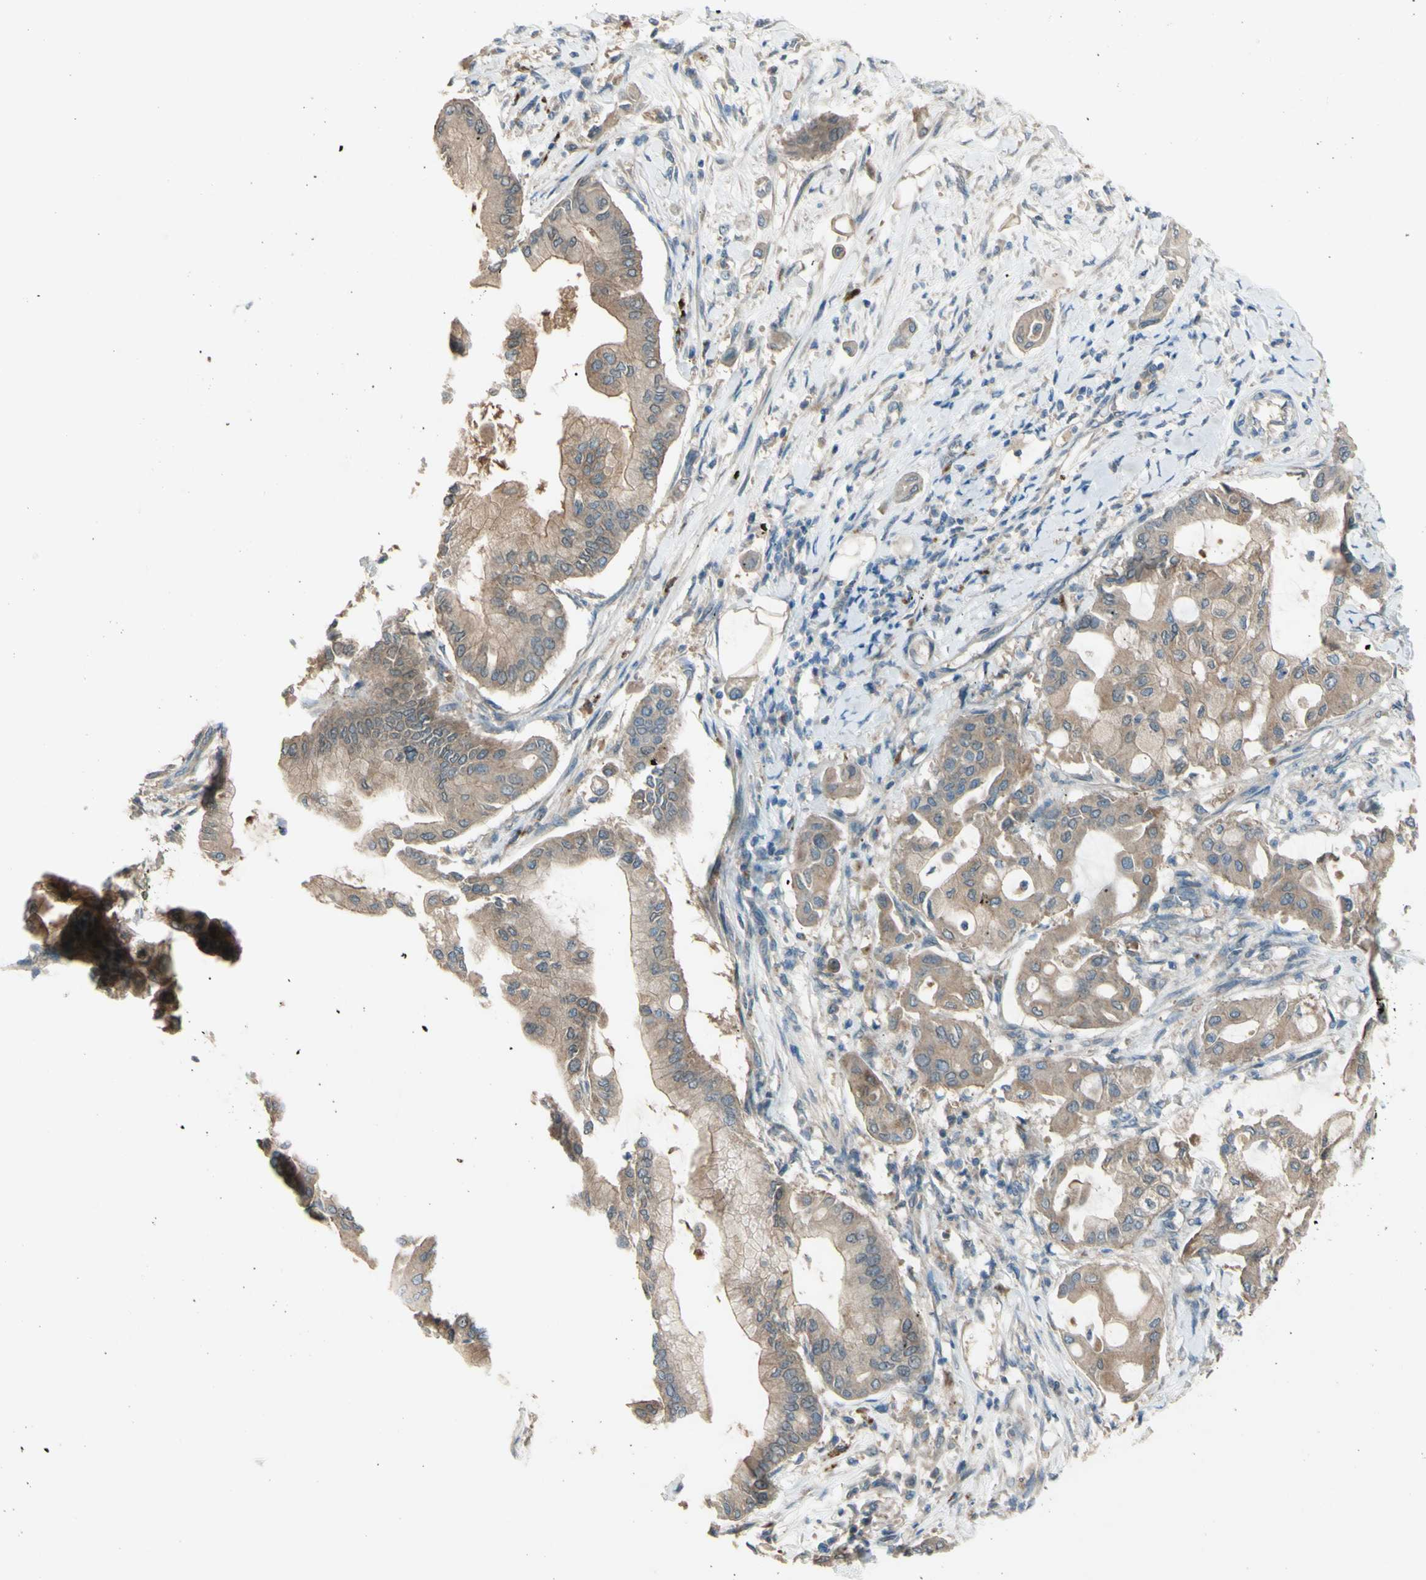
{"staining": {"intensity": "moderate", "quantity": ">75%", "location": "cytoplasmic/membranous"}, "tissue": "pancreatic cancer", "cell_type": "Tumor cells", "image_type": "cancer", "snomed": [{"axis": "morphology", "description": "Adenocarcinoma, NOS"}, {"axis": "morphology", "description": "Adenocarcinoma, metastatic, NOS"}, {"axis": "topography", "description": "Lymph node"}, {"axis": "topography", "description": "Pancreas"}, {"axis": "topography", "description": "Duodenum"}], "caption": "Human metastatic adenocarcinoma (pancreatic) stained with a protein marker demonstrates moderate staining in tumor cells.", "gene": "AFP", "patient": {"sex": "female", "age": 64}}